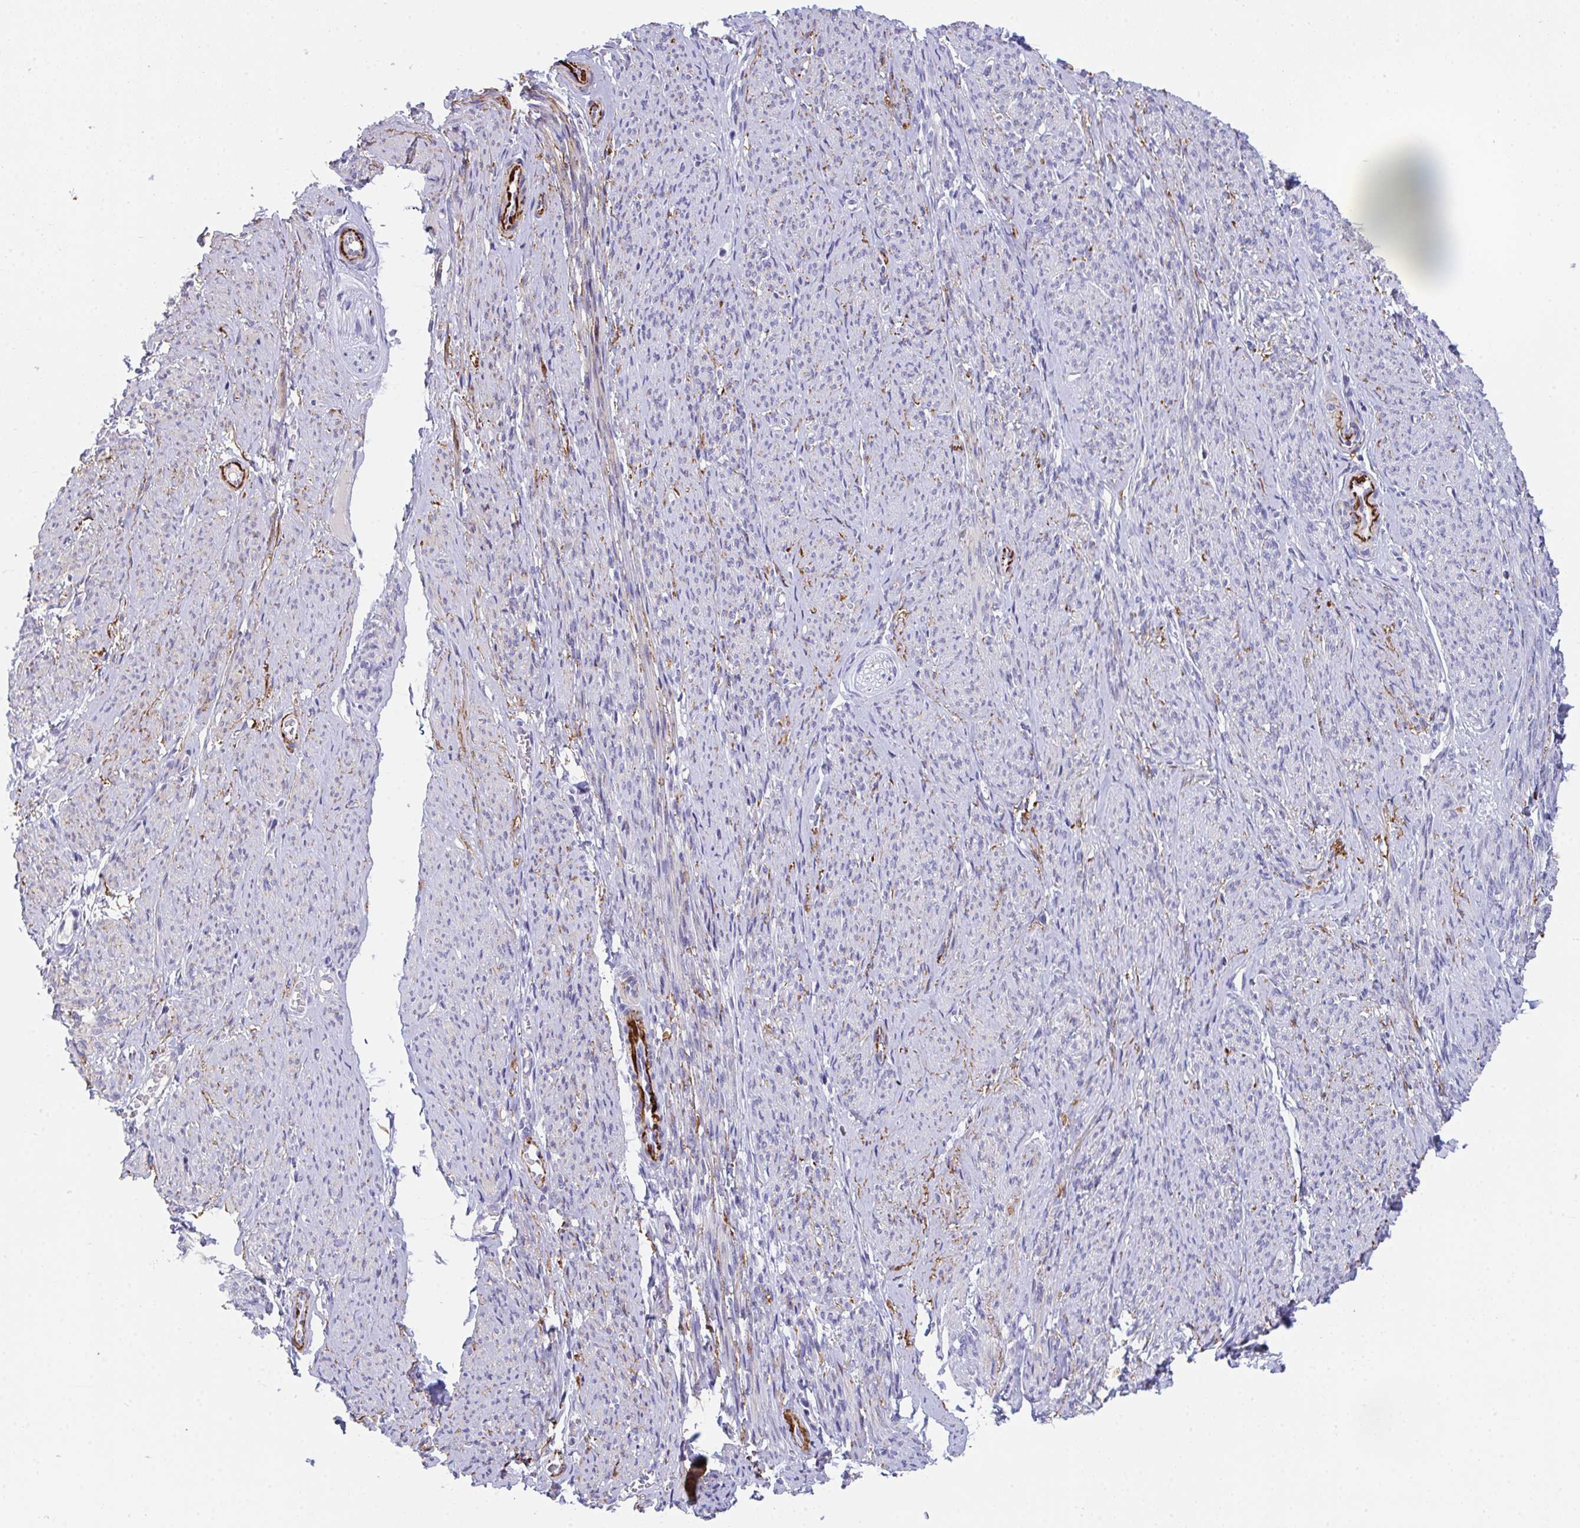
{"staining": {"intensity": "moderate", "quantity": "<25%", "location": "cytoplasmic/membranous"}, "tissue": "smooth muscle", "cell_type": "Smooth muscle cells", "image_type": "normal", "snomed": [{"axis": "morphology", "description": "Normal tissue, NOS"}, {"axis": "topography", "description": "Smooth muscle"}], "caption": "Immunohistochemical staining of normal smooth muscle displays moderate cytoplasmic/membranous protein expression in about <25% of smooth muscle cells. (IHC, brightfield microscopy, high magnification).", "gene": "KMT2E", "patient": {"sex": "female", "age": 65}}